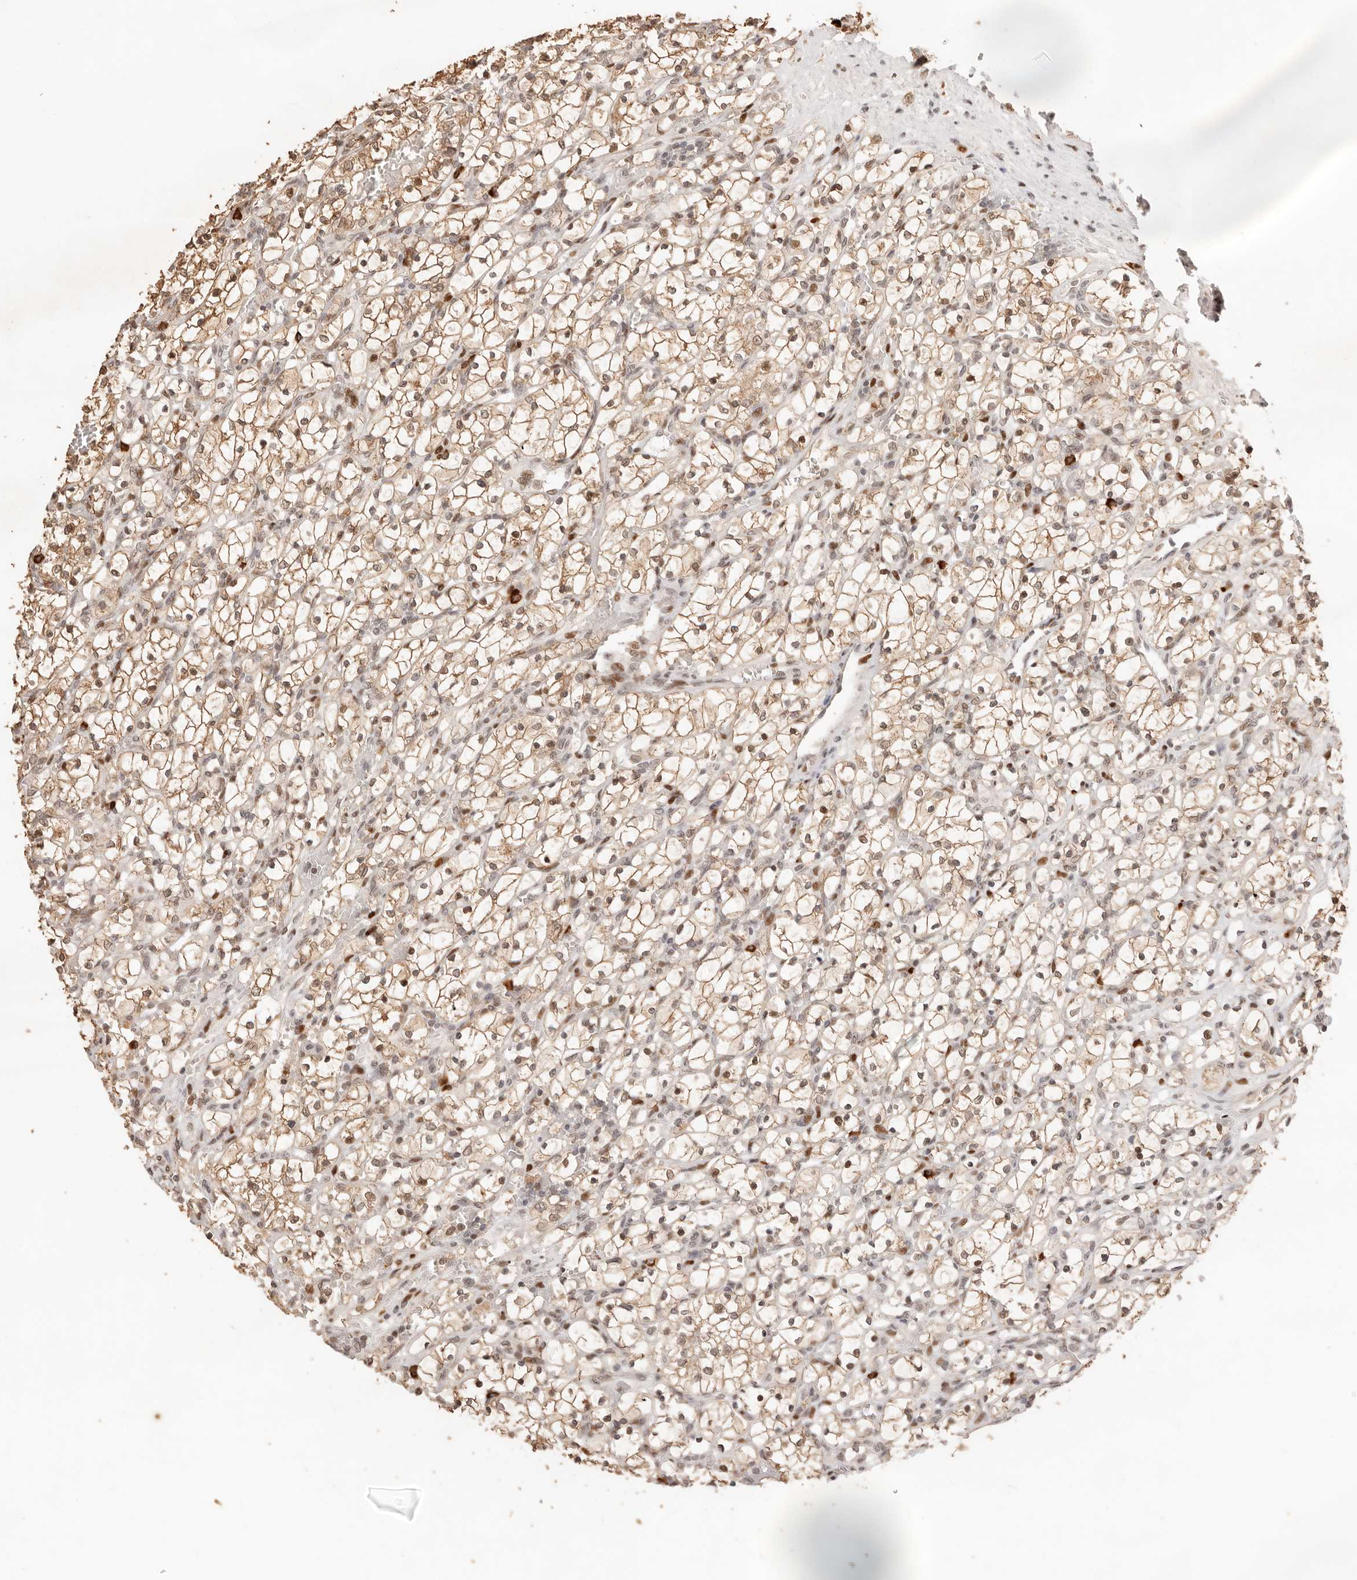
{"staining": {"intensity": "weak", "quantity": ">75%", "location": "cytoplasmic/membranous"}, "tissue": "renal cancer", "cell_type": "Tumor cells", "image_type": "cancer", "snomed": [{"axis": "morphology", "description": "Adenocarcinoma, NOS"}, {"axis": "topography", "description": "Kidney"}], "caption": "High-magnification brightfield microscopy of renal cancer (adenocarcinoma) stained with DAB (brown) and counterstained with hematoxylin (blue). tumor cells exhibit weak cytoplasmic/membranous expression is seen in about>75% of cells.", "gene": "NPAS2", "patient": {"sex": "female", "age": 69}}